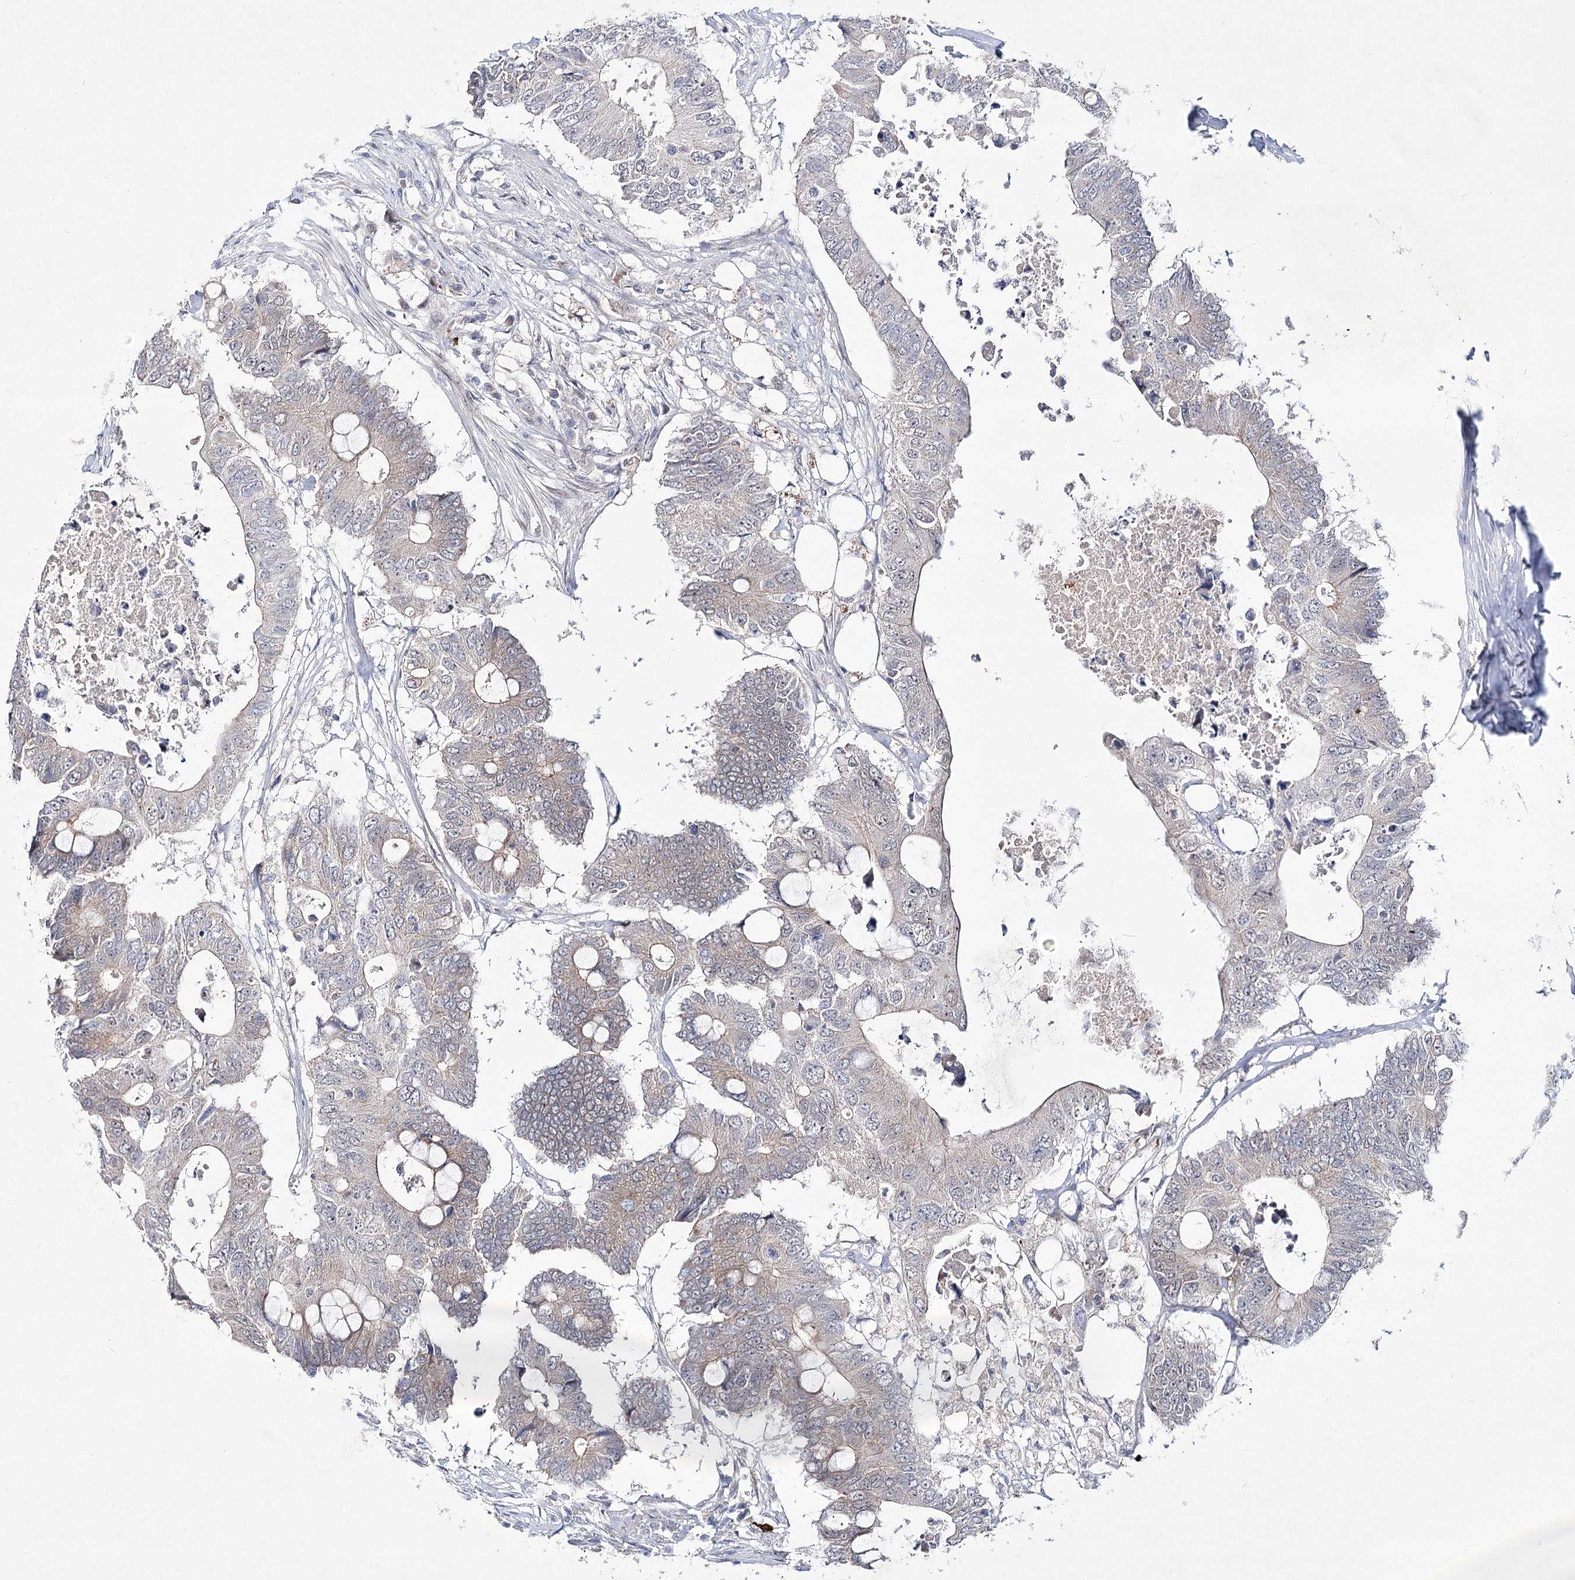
{"staining": {"intensity": "negative", "quantity": "none", "location": "none"}, "tissue": "colorectal cancer", "cell_type": "Tumor cells", "image_type": "cancer", "snomed": [{"axis": "morphology", "description": "Adenocarcinoma, NOS"}, {"axis": "topography", "description": "Colon"}], "caption": "Tumor cells show no significant expression in colorectal cancer.", "gene": "ARHGAP32", "patient": {"sex": "male", "age": 71}}